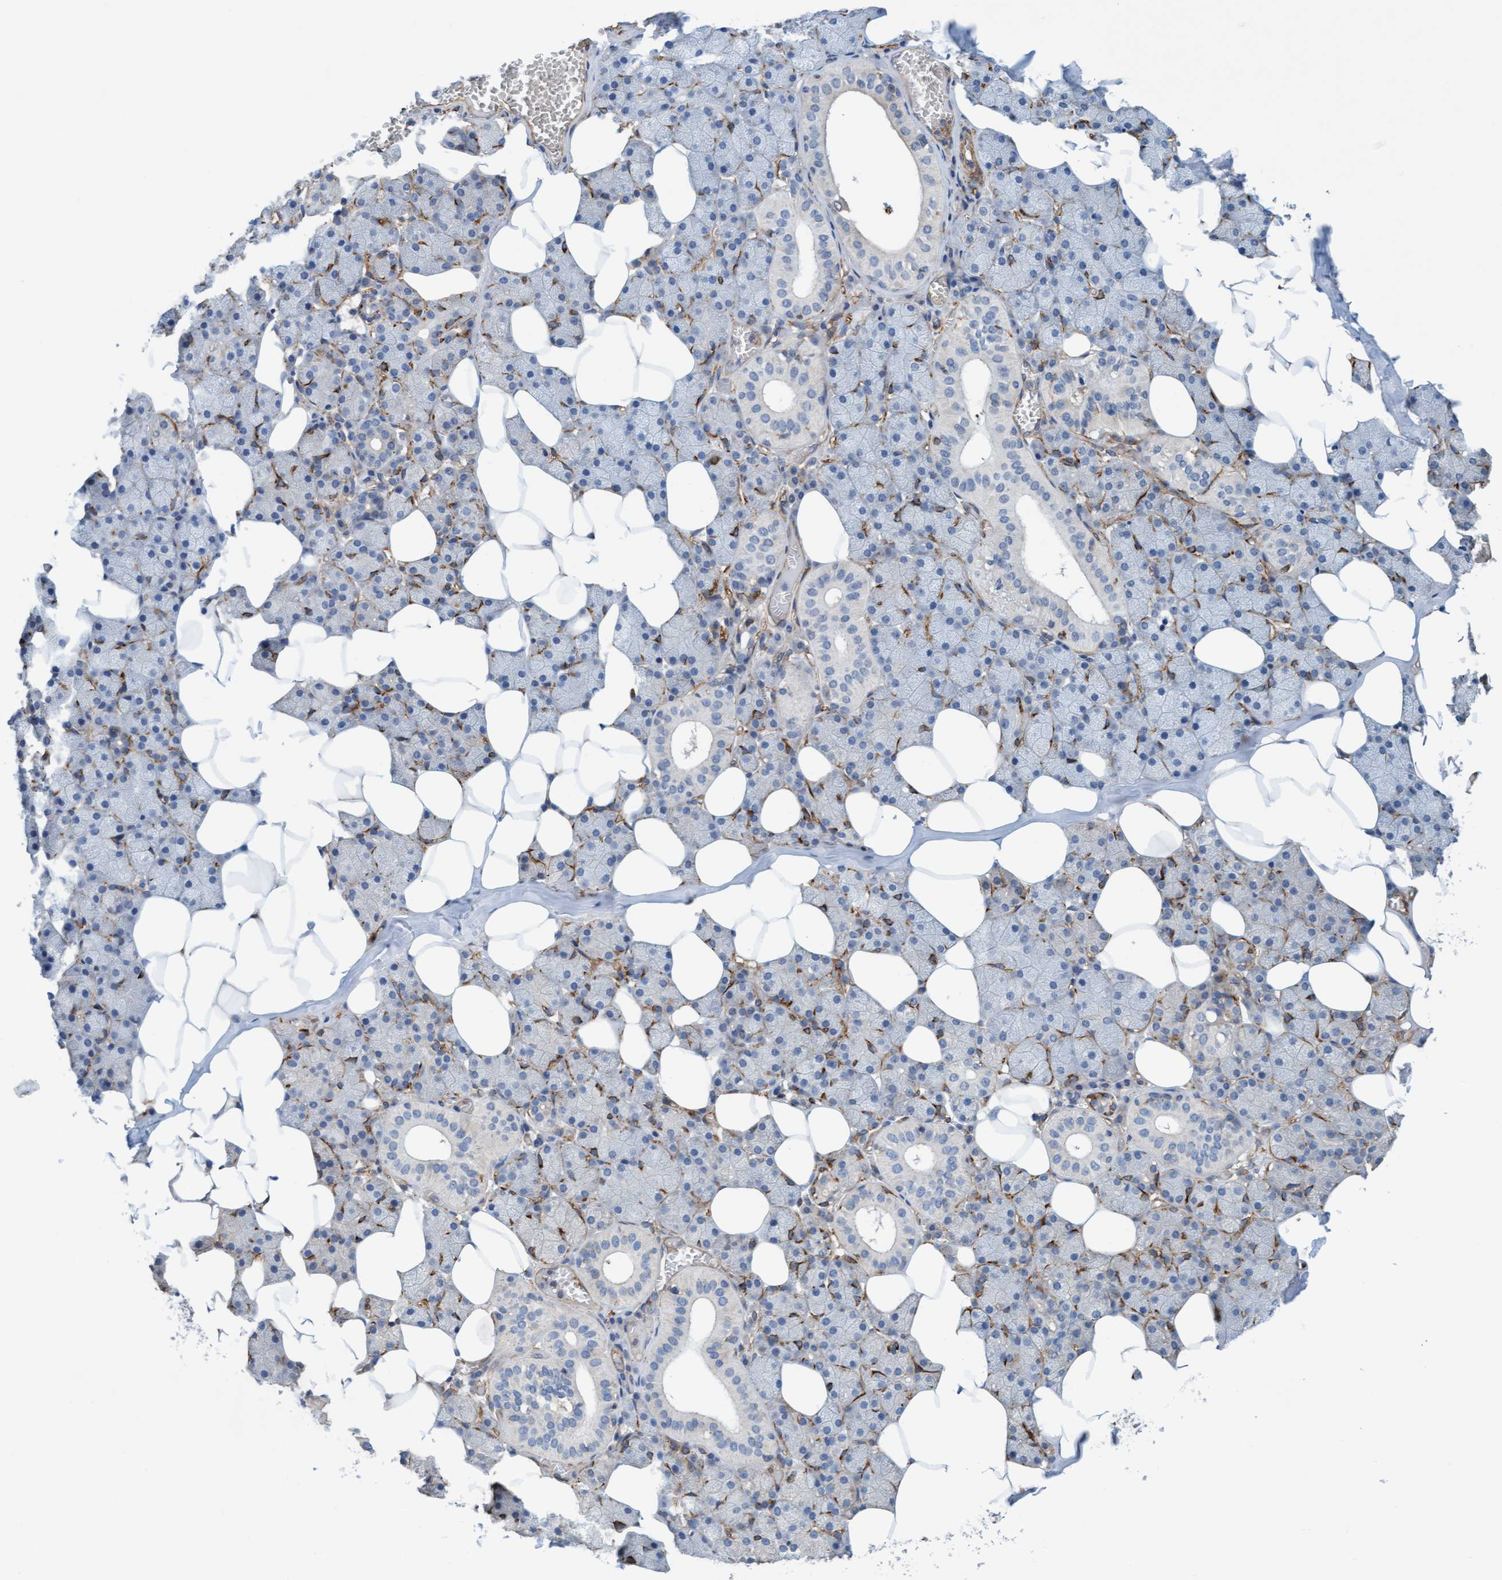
{"staining": {"intensity": "negative", "quantity": "none", "location": "none"}, "tissue": "salivary gland", "cell_type": "Glandular cells", "image_type": "normal", "snomed": [{"axis": "morphology", "description": "Normal tissue, NOS"}, {"axis": "topography", "description": "Salivary gland"}], "caption": "Immunohistochemical staining of unremarkable salivary gland displays no significant positivity in glandular cells.", "gene": "FMNL3", "patient": {"sex": "female", "age": 33}}